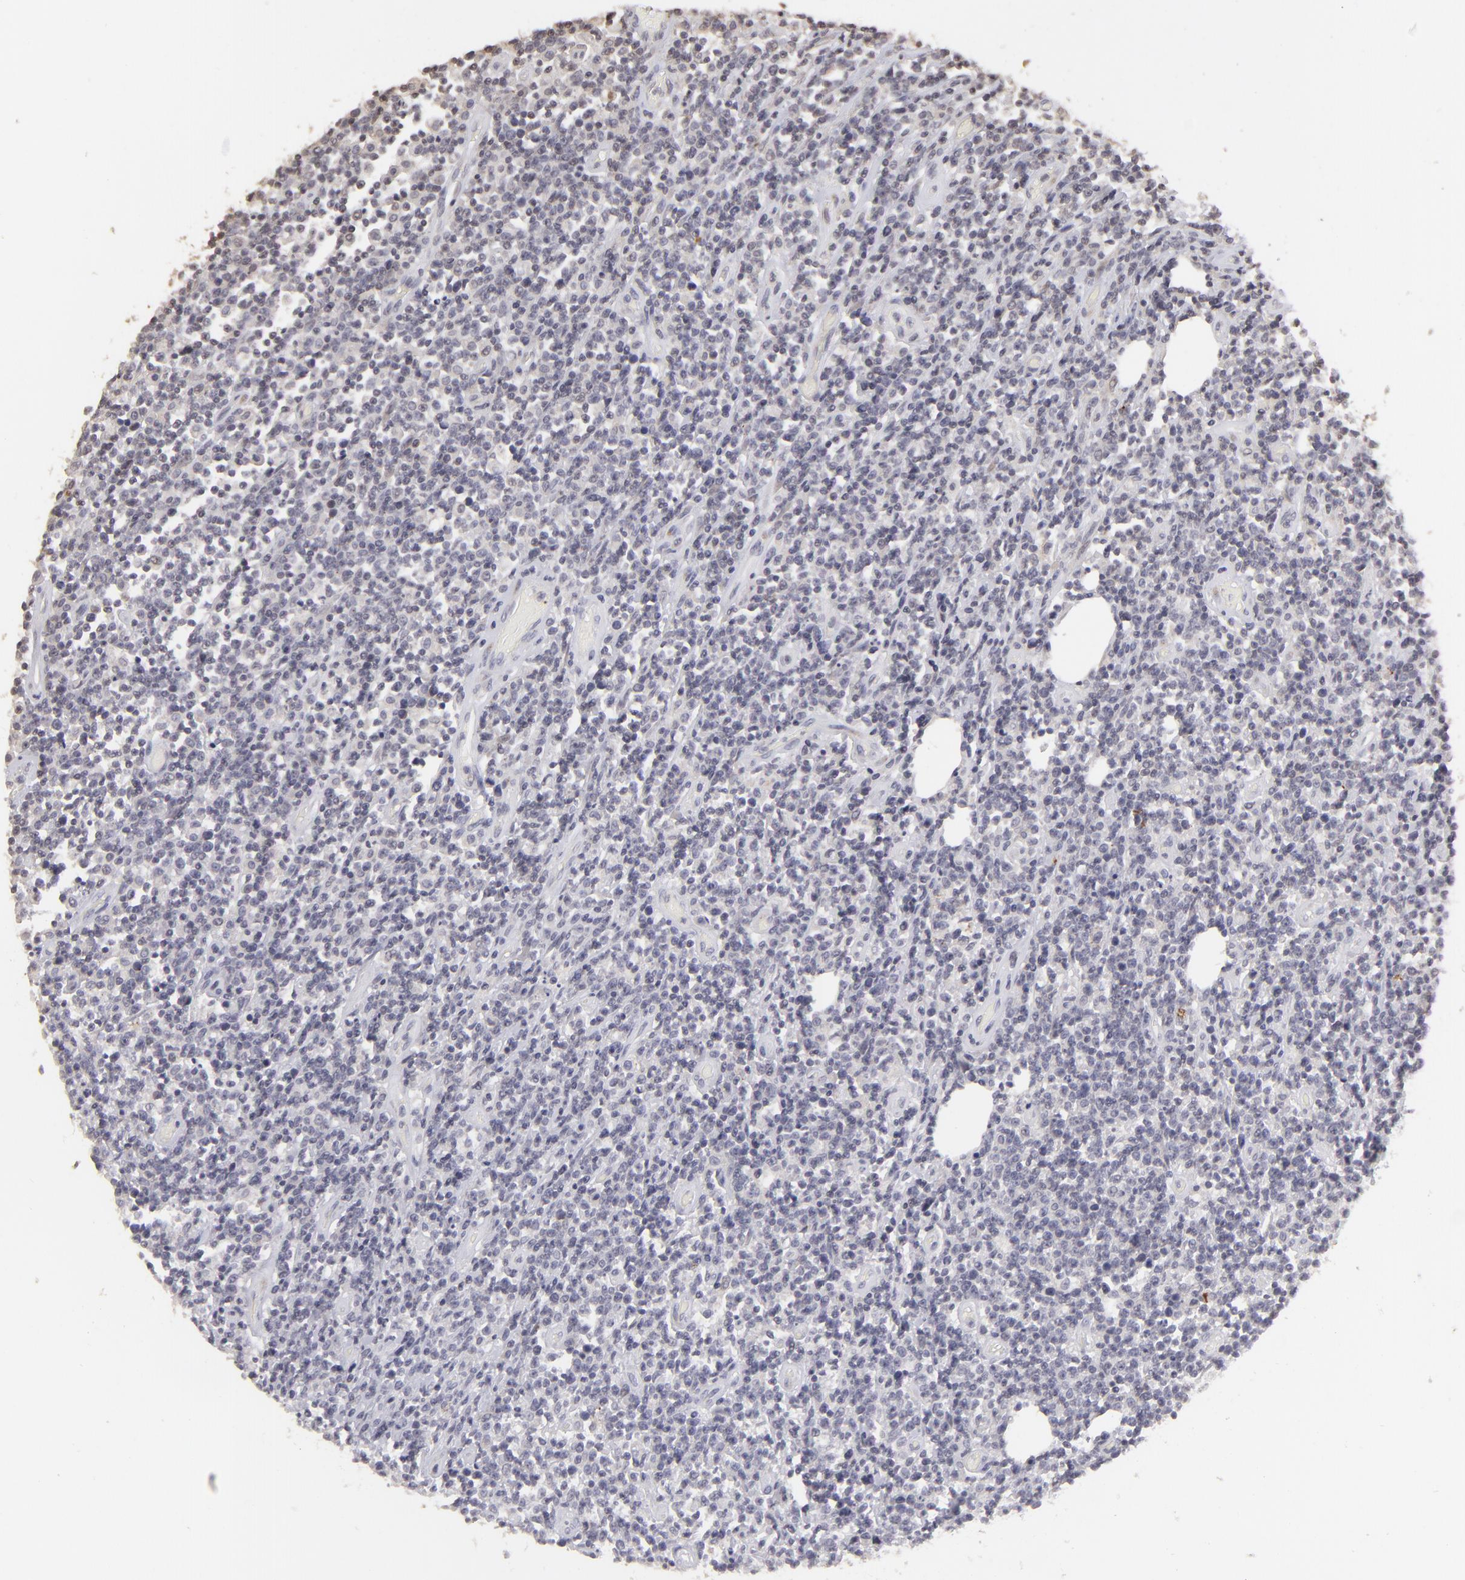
{"staining": {"intensity": "negative", "quantity": "none", "location": "none"}, "tissue": "lymphoma", "cell_type": "Tumor cells", "image_type": "cancer", "snomed": [{"axis": "morphology", "description": "Malignant lymphoma, non-Hodgkin's type, High grade"}, {"axis": "topography", "description": "Colon"}], "caption": "Immunohistochemistry of high-grade malignant lymphoma, non-Hodgkin's type exhibits no staining in tumor cells.", "gene": "CLDN2", "patient": {"sex": "male", "age": 82}}